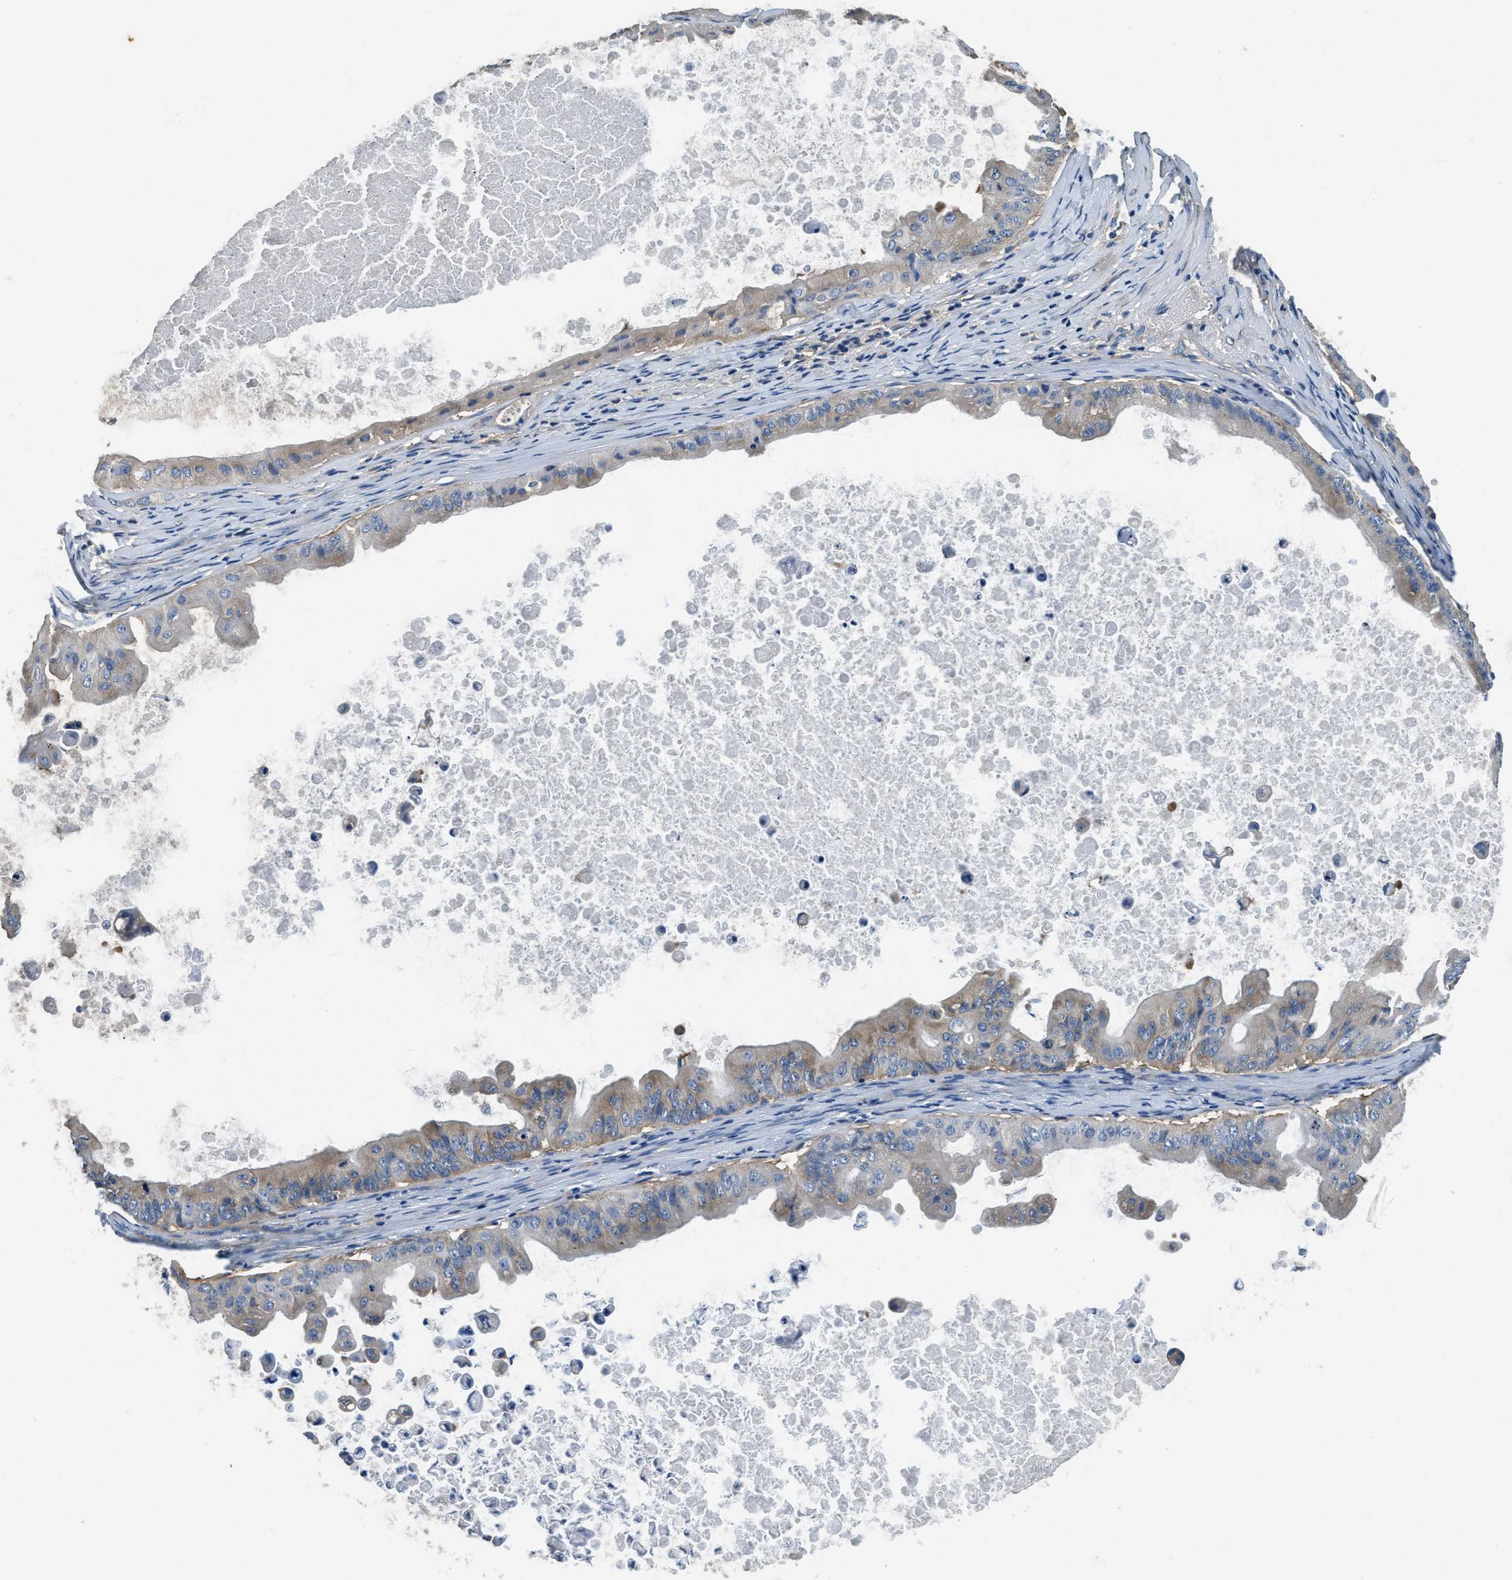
{"staining": {"intensity": "weak", "quantity": "25%-75%", "location": "cytoplasmic/membranous"}, "tissue": "ovarian cancer", "cell_type": "Tumor cells", "image_type": "cancer", "snomed": [{"axis": "morphology", "description": "Cystadenocarcinoma, mucinous, NOS"}, {"axis": "topography", "description": "Ovary"}], "caption": "High-power microscopy captured an immunohistochemistry photomicrograph of ovarian mucinous cystadenocarcinoma, revealing weak cytoplasmic/membranous positivity in approximately 25%-75% of tumor cells.", "gene": "EEA1", "patient": {"sex": "female", "age": 37}}